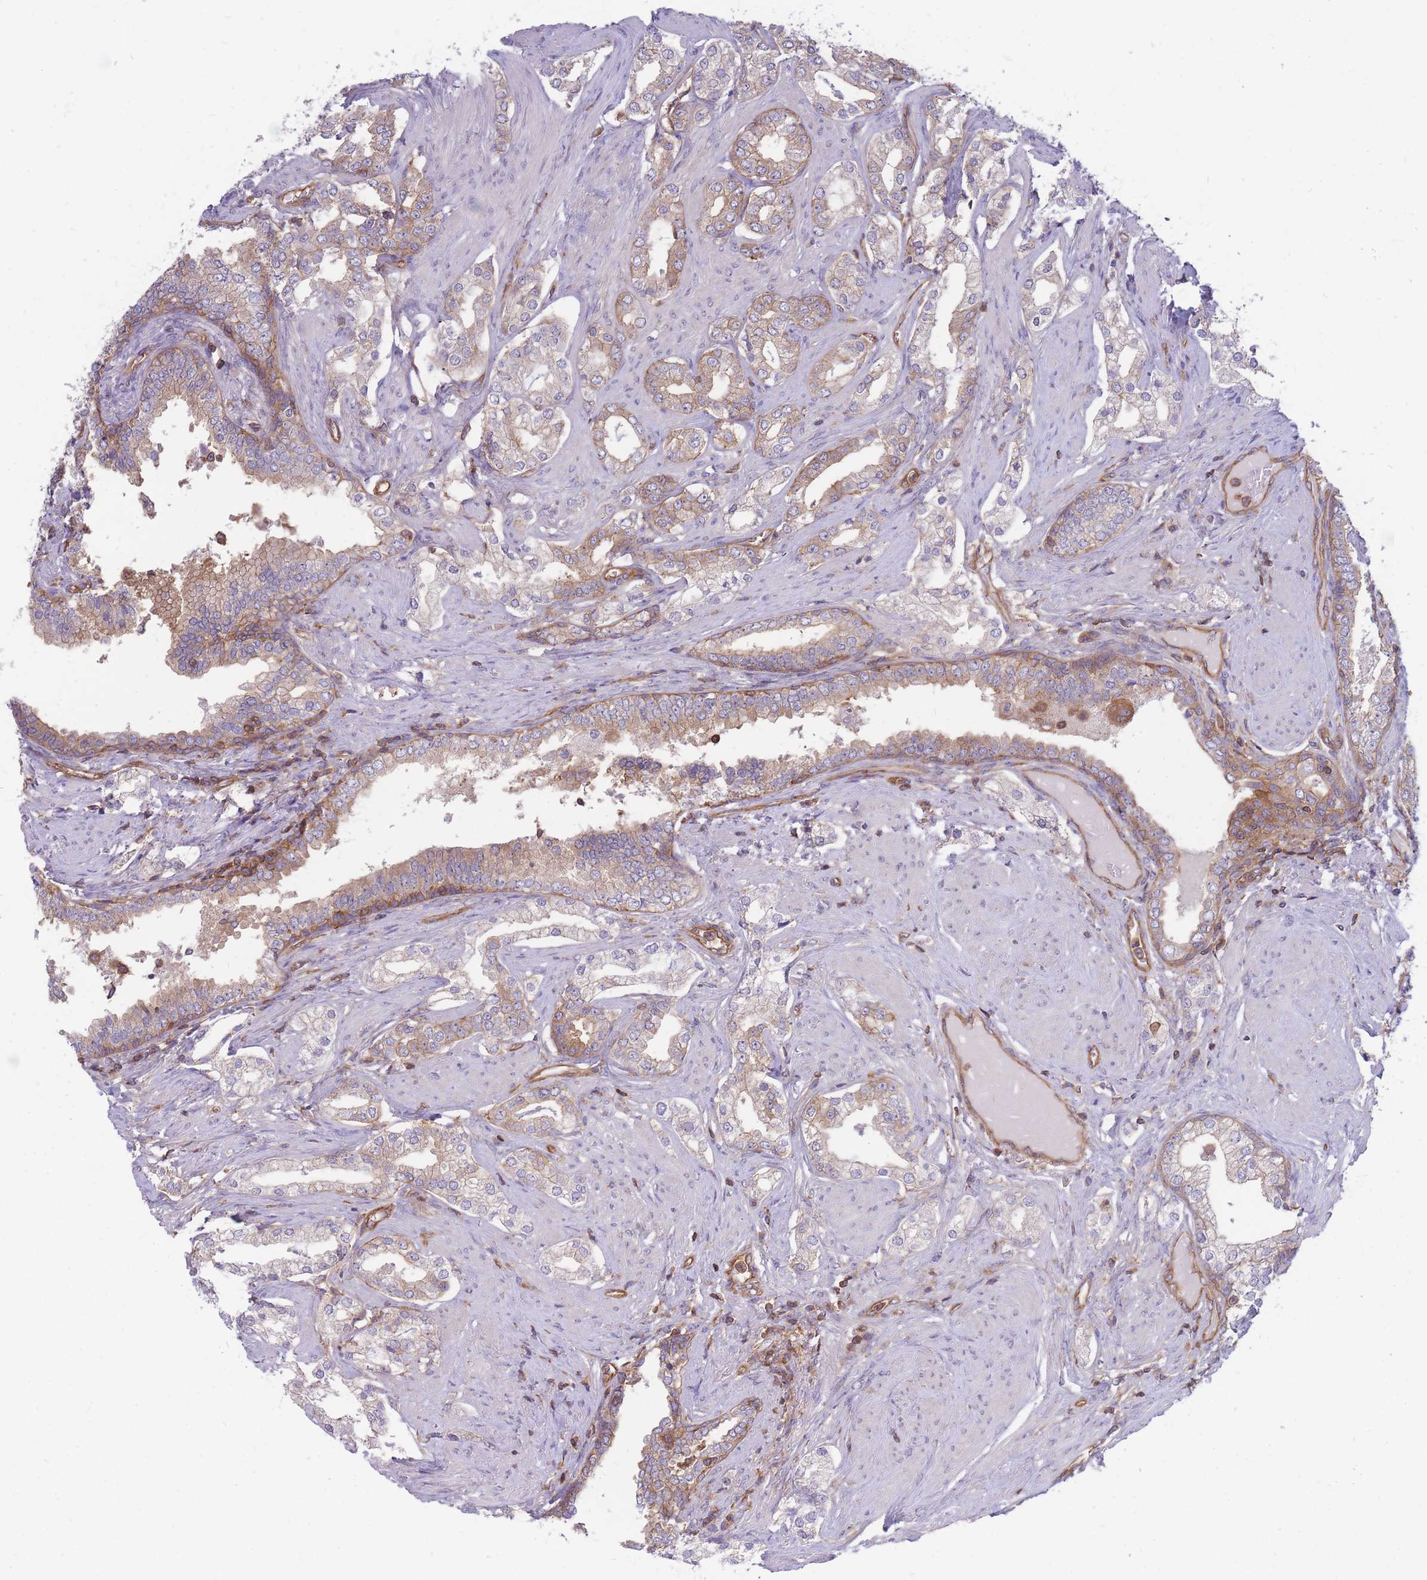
{"staining": {"intensity": "moderate", "quantity": "25%-75%", "location": "cytoplasmic/membranous"}, "tissue": "prostate cancer", "cell_type": "Tumor cells", "image_type": "cancer", "snomed": [{"axis": "morphology", "description": "Adenocarcinoma, High grade"}, {"axis": "topography", "description": "Prostate"}], "caption": "Prostate high-grade adenocarcinoma stained for a protein (brown) displays moderate cytoplasmic/membranous positive positivity in approximately 25%-75% of tumor cells.", "gene": "GGA1", "patient": {"sex": "male", "age": 71}}